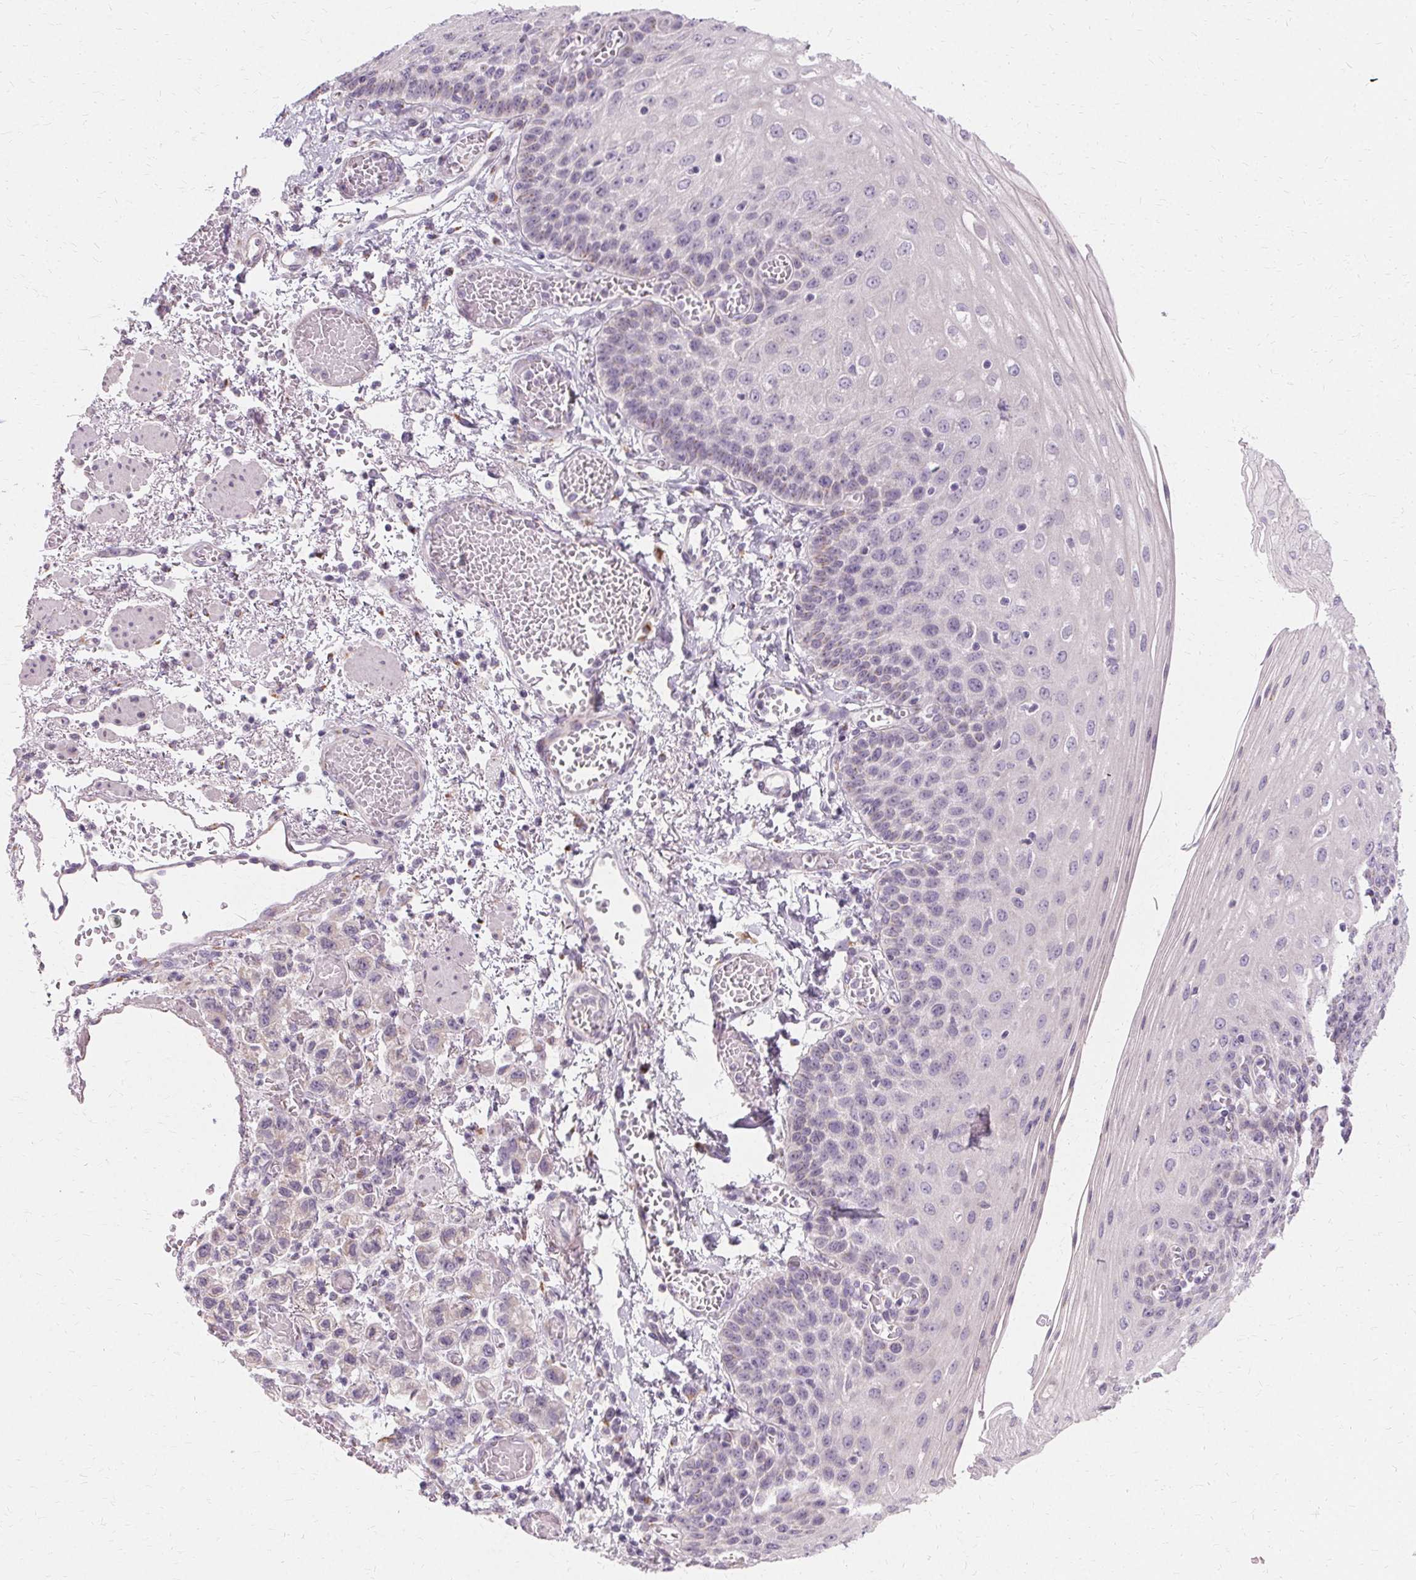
{"staining": {"intensity": "negative", "quantity": "none", "location": "none"}, "tissue": "esophagus", "cell_type": "Squamous epithelial cells", "image_type": "normal", "snomed": [{"axis": "morphology", "description": "Normal tissue, NOS"}, {"axis": "morphology", "description": "Adenocarcinoma, NOS"}, {"axis": "topography", "description": "Esophagus"}], "caption": "An IHC photomicrograph of normal esophagus is shown. There is no staining in squamous epithelial cells of esophagus. (DAB (3,3'-diaminobenzidine) IHC, high magnification).", "gene": "FCRL3", "patient": {"sex": "male", "age": 81}}